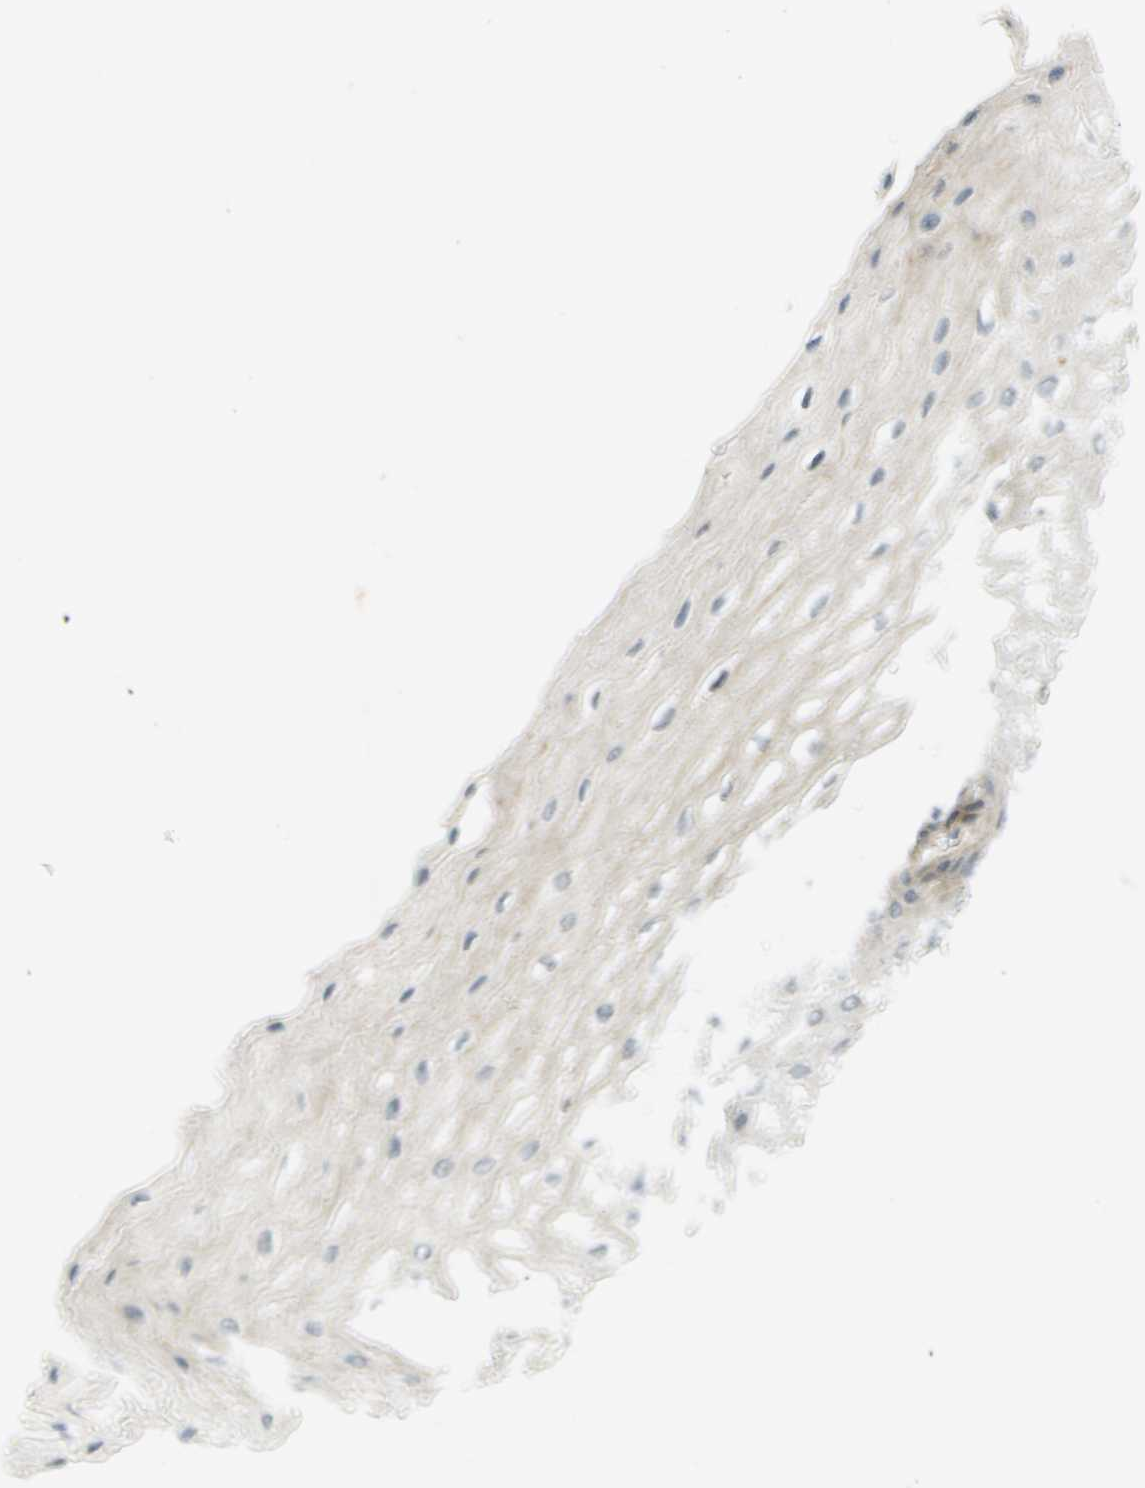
{"staining": {"intensity": "weak", "quantity": "25%-75%", "location": "cytoplasmic/membranous"}, "tissue": "esophagus", "cell_type": "Squamous epithelial cells", "image_type": "normal", "snomed": [{"axis": "morphology", "description": "Normal tissue, NOS"}, {"axis": "topography", "description": "Esophagus"}], "caption": "Immunohistochemical staining of benign human esophagus shows 25%-75% levels of weak cytoplasmic/membranous protein staining in about 25%-75% of squamous epithelial cells. (brown staining indicates protein expression, while blue staining denotes nuclei).", "gene": "WNK2", "patient": {"sex": "male", "age": 54}}